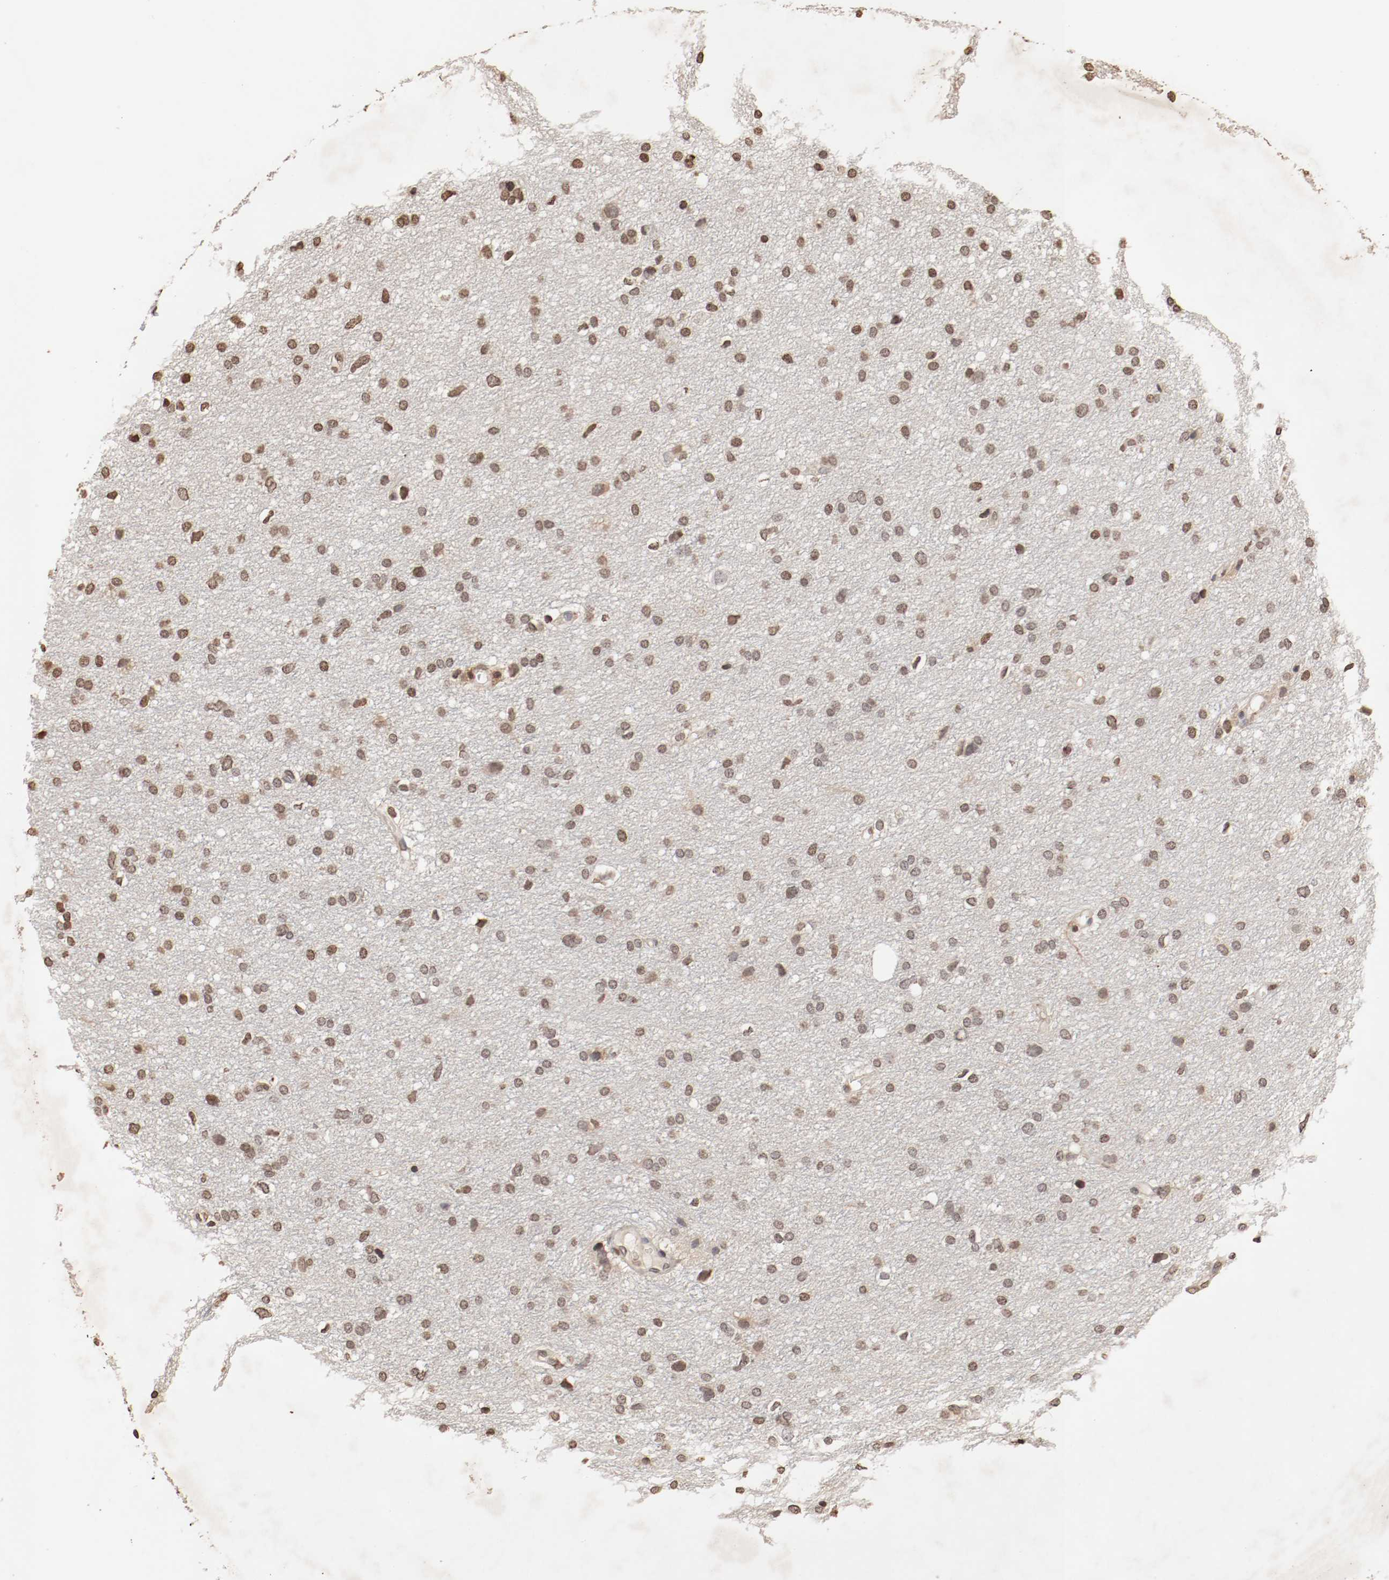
{"staining": {"intensity": "moderate", "quantity": ">75%", "location": "nuclear"}, "tissue": "glioma", "cell_type": "Tumor cells", "image_type": "cancer", "snomed": [{"axis": "morphology", "description": "Glioma, malignant, High grade"}, {"axis": "topography", "description": "Brain"}], "caption": "DAB immunohistochemical staining of human high-grade glioma (malignant) displays moderate nuclear protein positivity in about >75% of tumor cells. (IHC, brightfield microscopy, high magnification).", "gene": "WASL", "patient": {"sex": "female", "age": 59}}